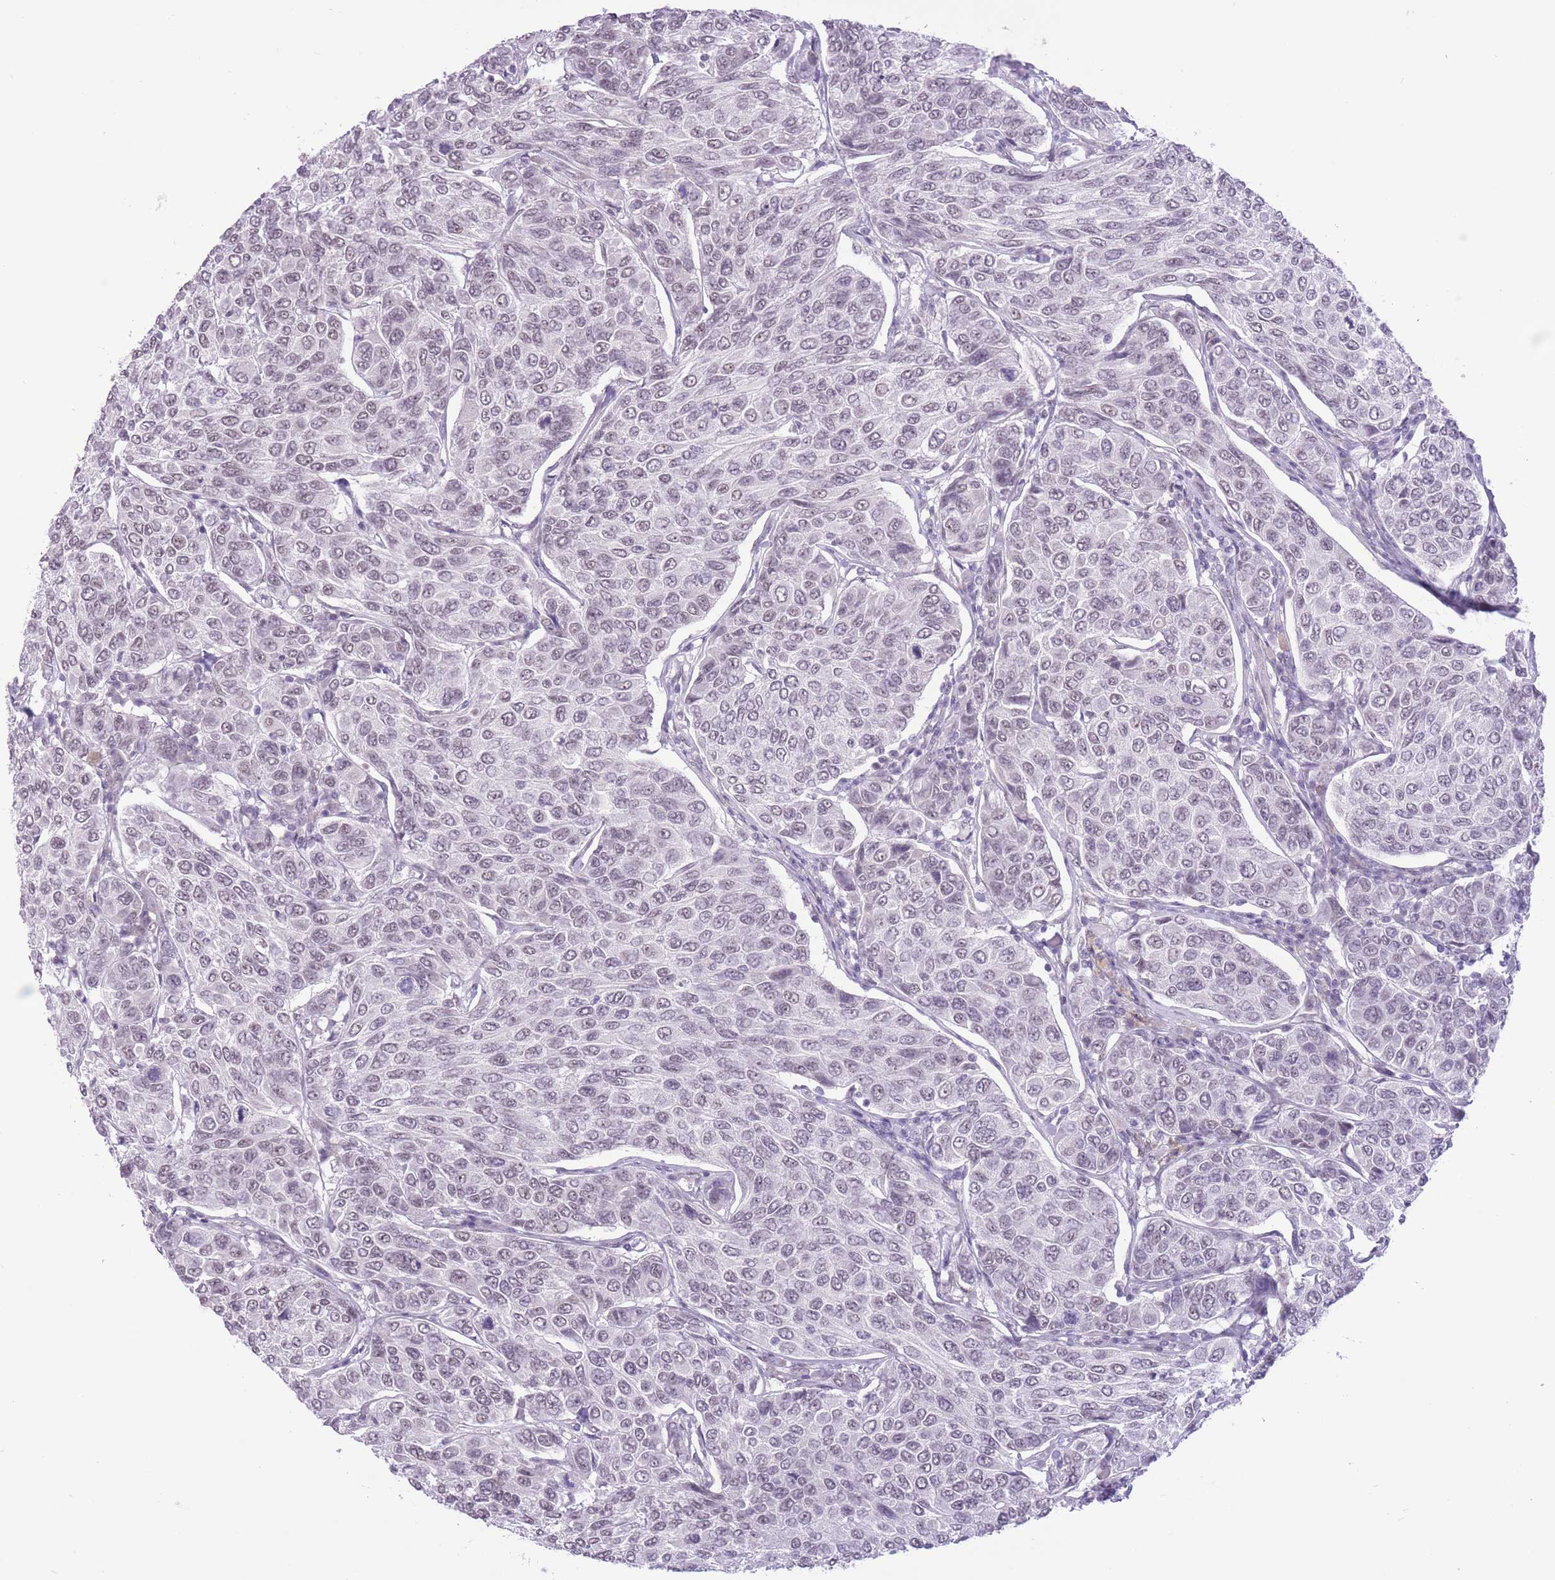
{"staining": {"intensity": "weak", "quantity": "25%-75%", "location": "nuclear"}, "tissue": "breast cancer", "cell_type": "Tumor cells", "image_type": "cancer", "snomed": [{"axis": "morphology", "description": "Duct carcinoma"}, {"axis": "topography", "description": "Breast"}], "caption": "Breast cancer (invasive ductal carcinoma) was stained to show a protein in brown. There is low levels of weak nuclear positivity in approximately 25%-75% of tumor cells.", "gene": "ZBED5", "patient": {"sex": "female", "age": 55}}